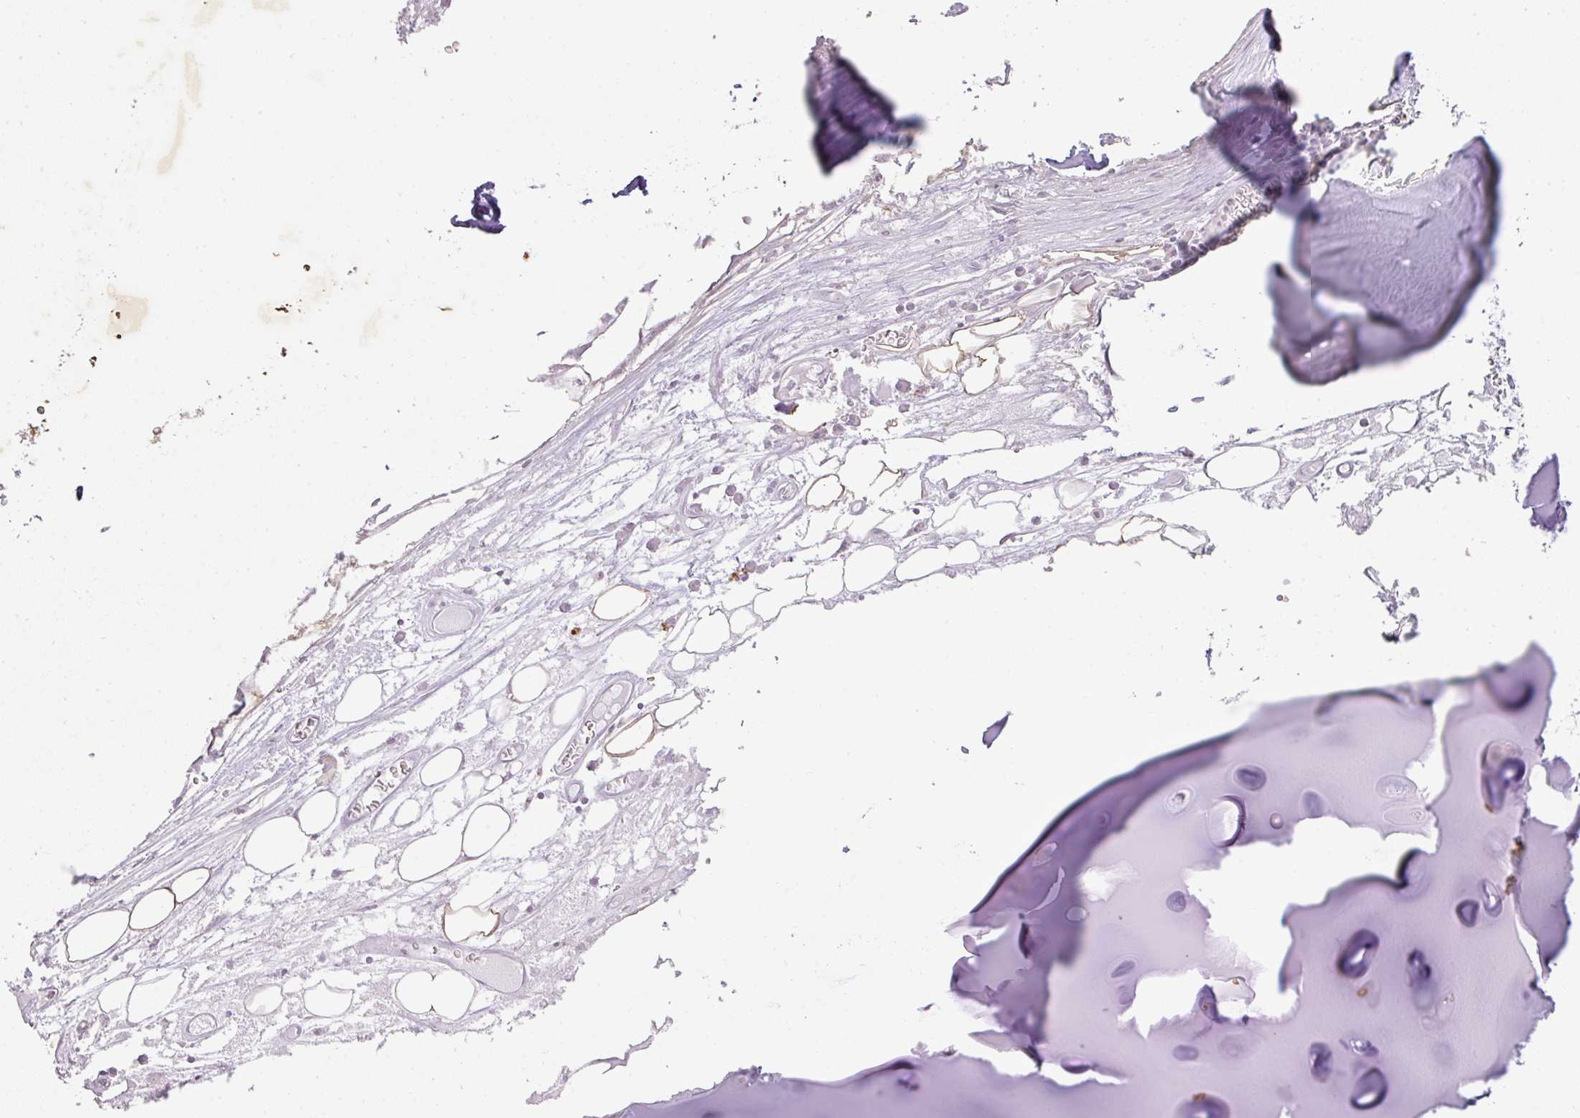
{"staining": {"intensity": "moderate", "quantity": "25%-75%", "location": "cytoplasmic/membranous"}, "tissue": "adipose tissue", "cell_type": "Adipocytes", "image_type": "normal", "snomed": [{"axis": "morphology", "description": "Normal tissue, NOS"}, {"axis": "topography", "description": "Cartilage tissue"}], "caption": "Immunohistochemical staining of unremarkable human adipose tissue shows medium levels of moderate cytoplasmic/membranous expression in approximately 25%-75% of adipocytes.", "gene": "ZNF266", "patient": {"sex": "male", "age": 57}}